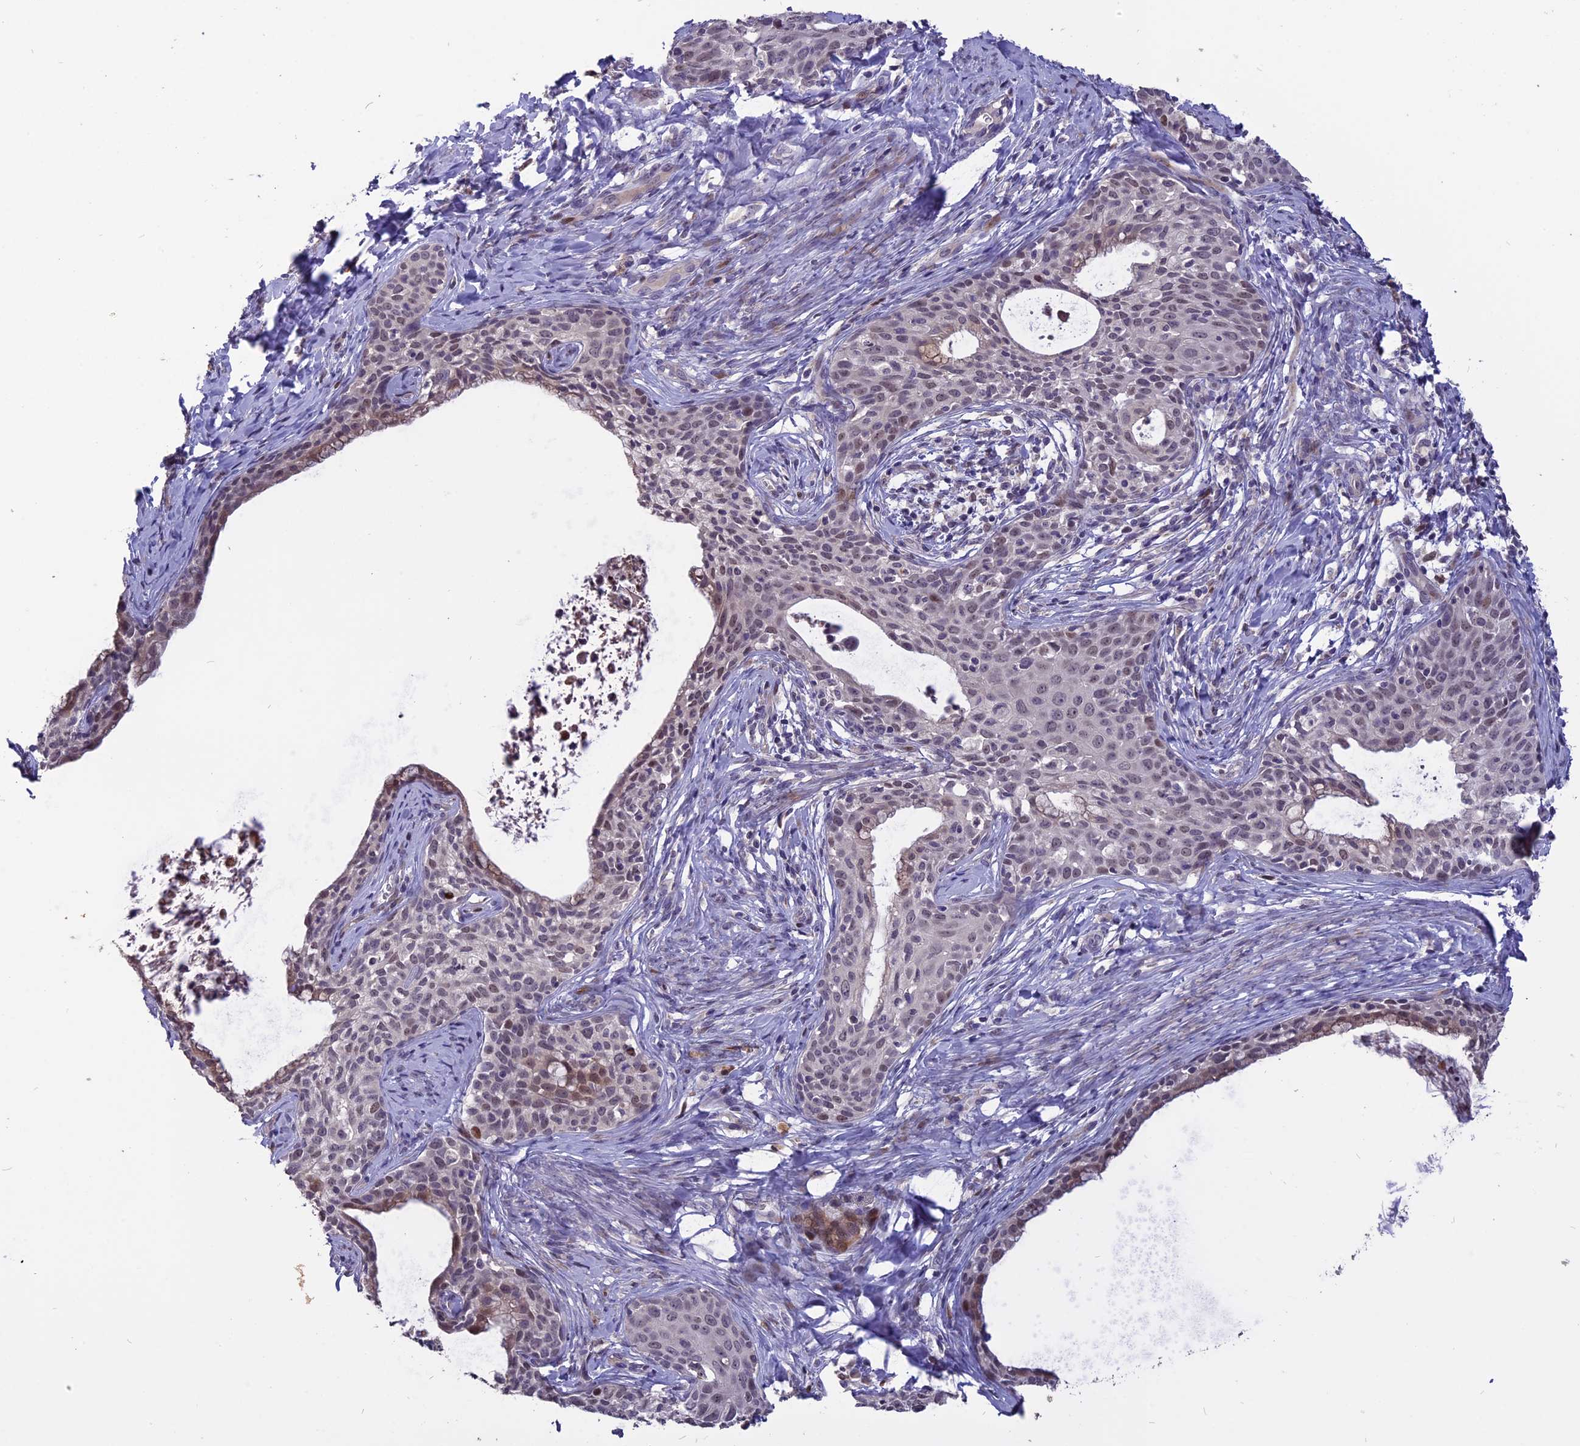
{"staining": {"intensity": "weak", "quantity": "25%-75%", "location": "nuclear"}, "tissue": "cervical cancer", "cell_type": "Tumor cells", "image_type": "cancer", "snomed": [{"axis": "morphology", "description": "Squamous cell carcinoma, NOS"}, {"axis": "topography", "description": "Cervix"}], "caption": "There is low levels of weak nuclear staining in tumor cells of cervical squamous cell carcinoma, as demonstrated by immunohistochemical staining (brown color).", "gene": "TMEM263", "patient": {"sex": "female", "age": 52}}